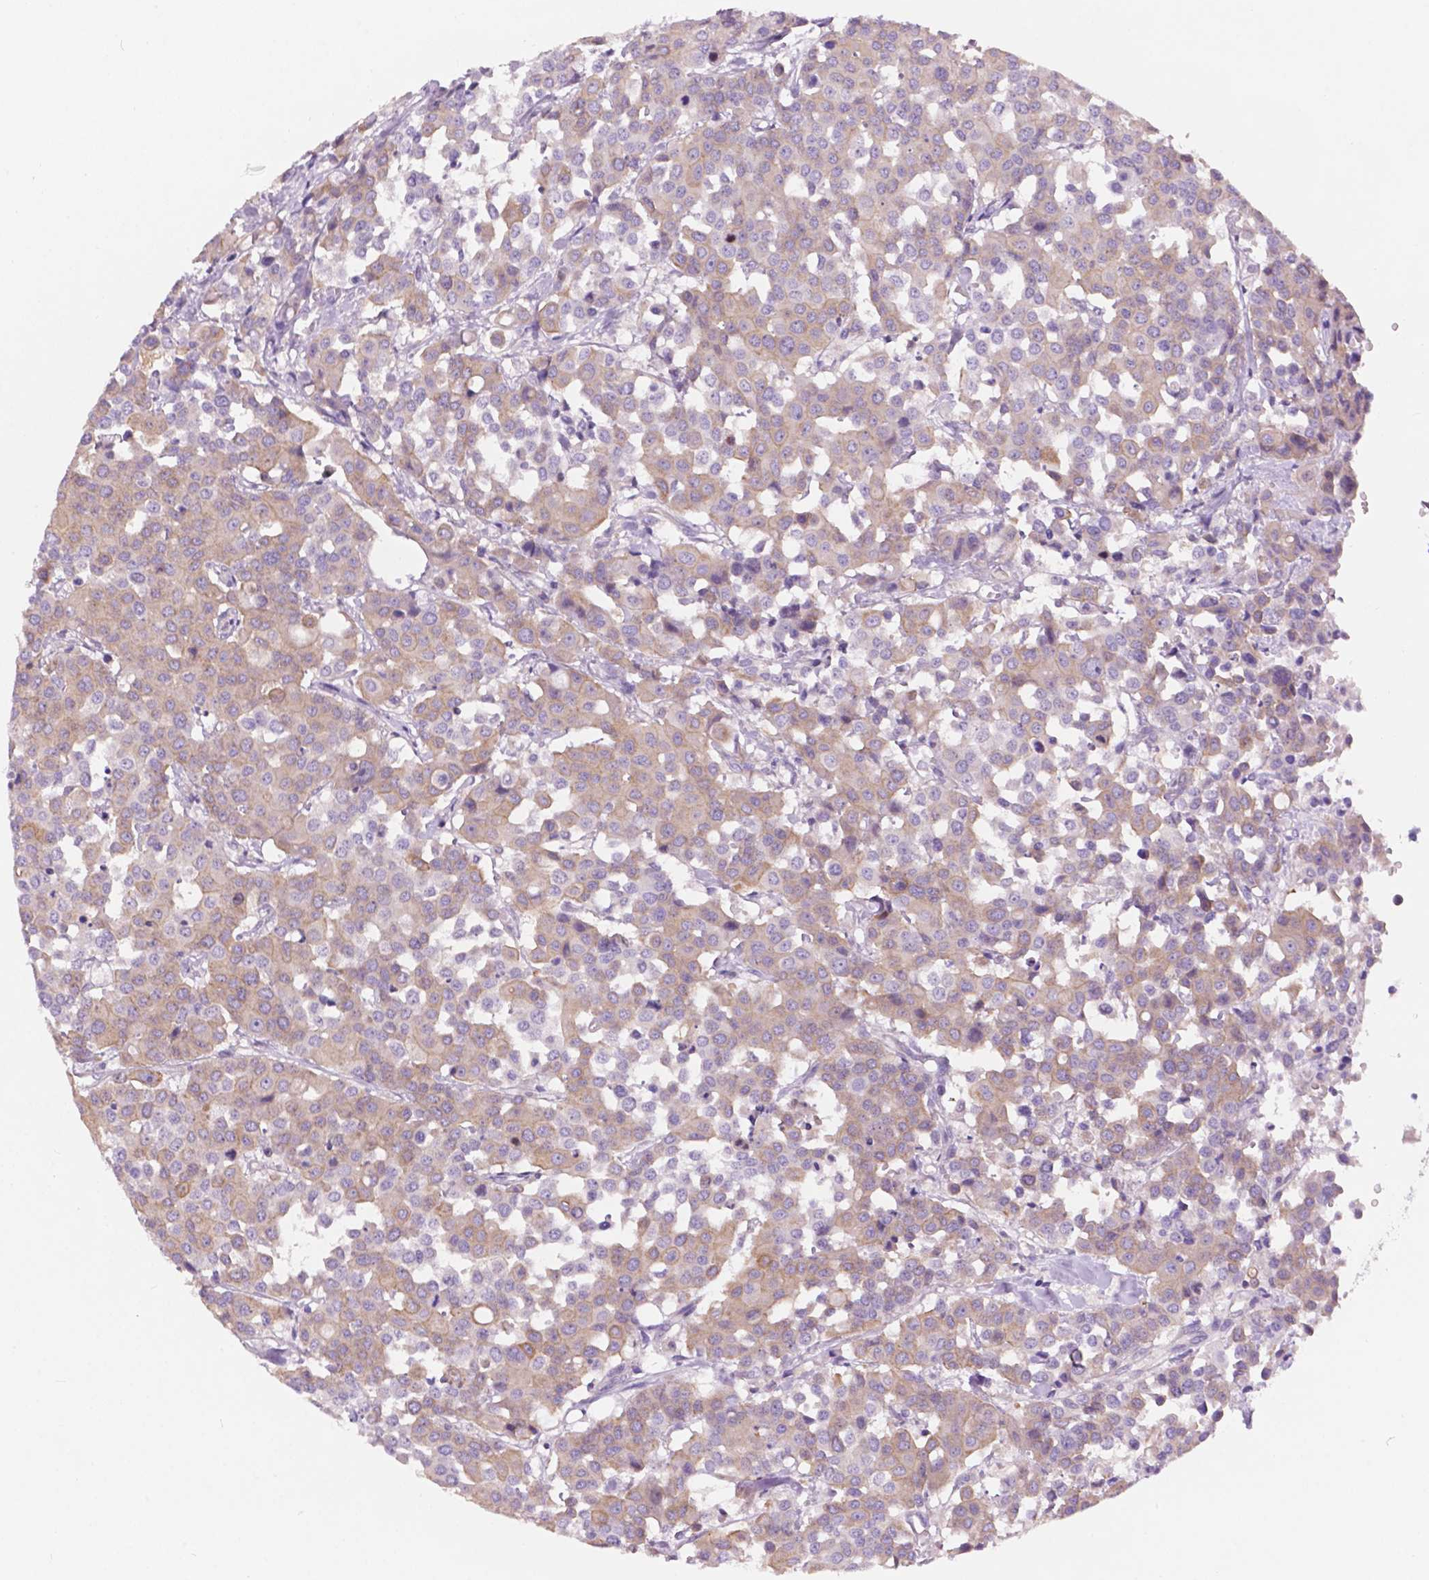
{"staining": {"intensity": "weak", "quantity": "25%-75%", "location": "cytoplasmic/membranous"}, "tissue": "carcinoid", "cell_type": "Tumor cells", "image_type": "cancer", "snomed": [{"axis": "morphology", "description": "Carcinoid, malignant, NOS"}, {"axis": "topography", "description": "Colon"}], "caption": "High-power microscopy captured an immunohistochemistry histopathology image of malignant carcinoid, revealing weak cytoplasmic/membranous expression in approximately 25%-75% of tumor cells.", "gene": "FAM50B", "patient": {"sex": "male", "age": 81}}